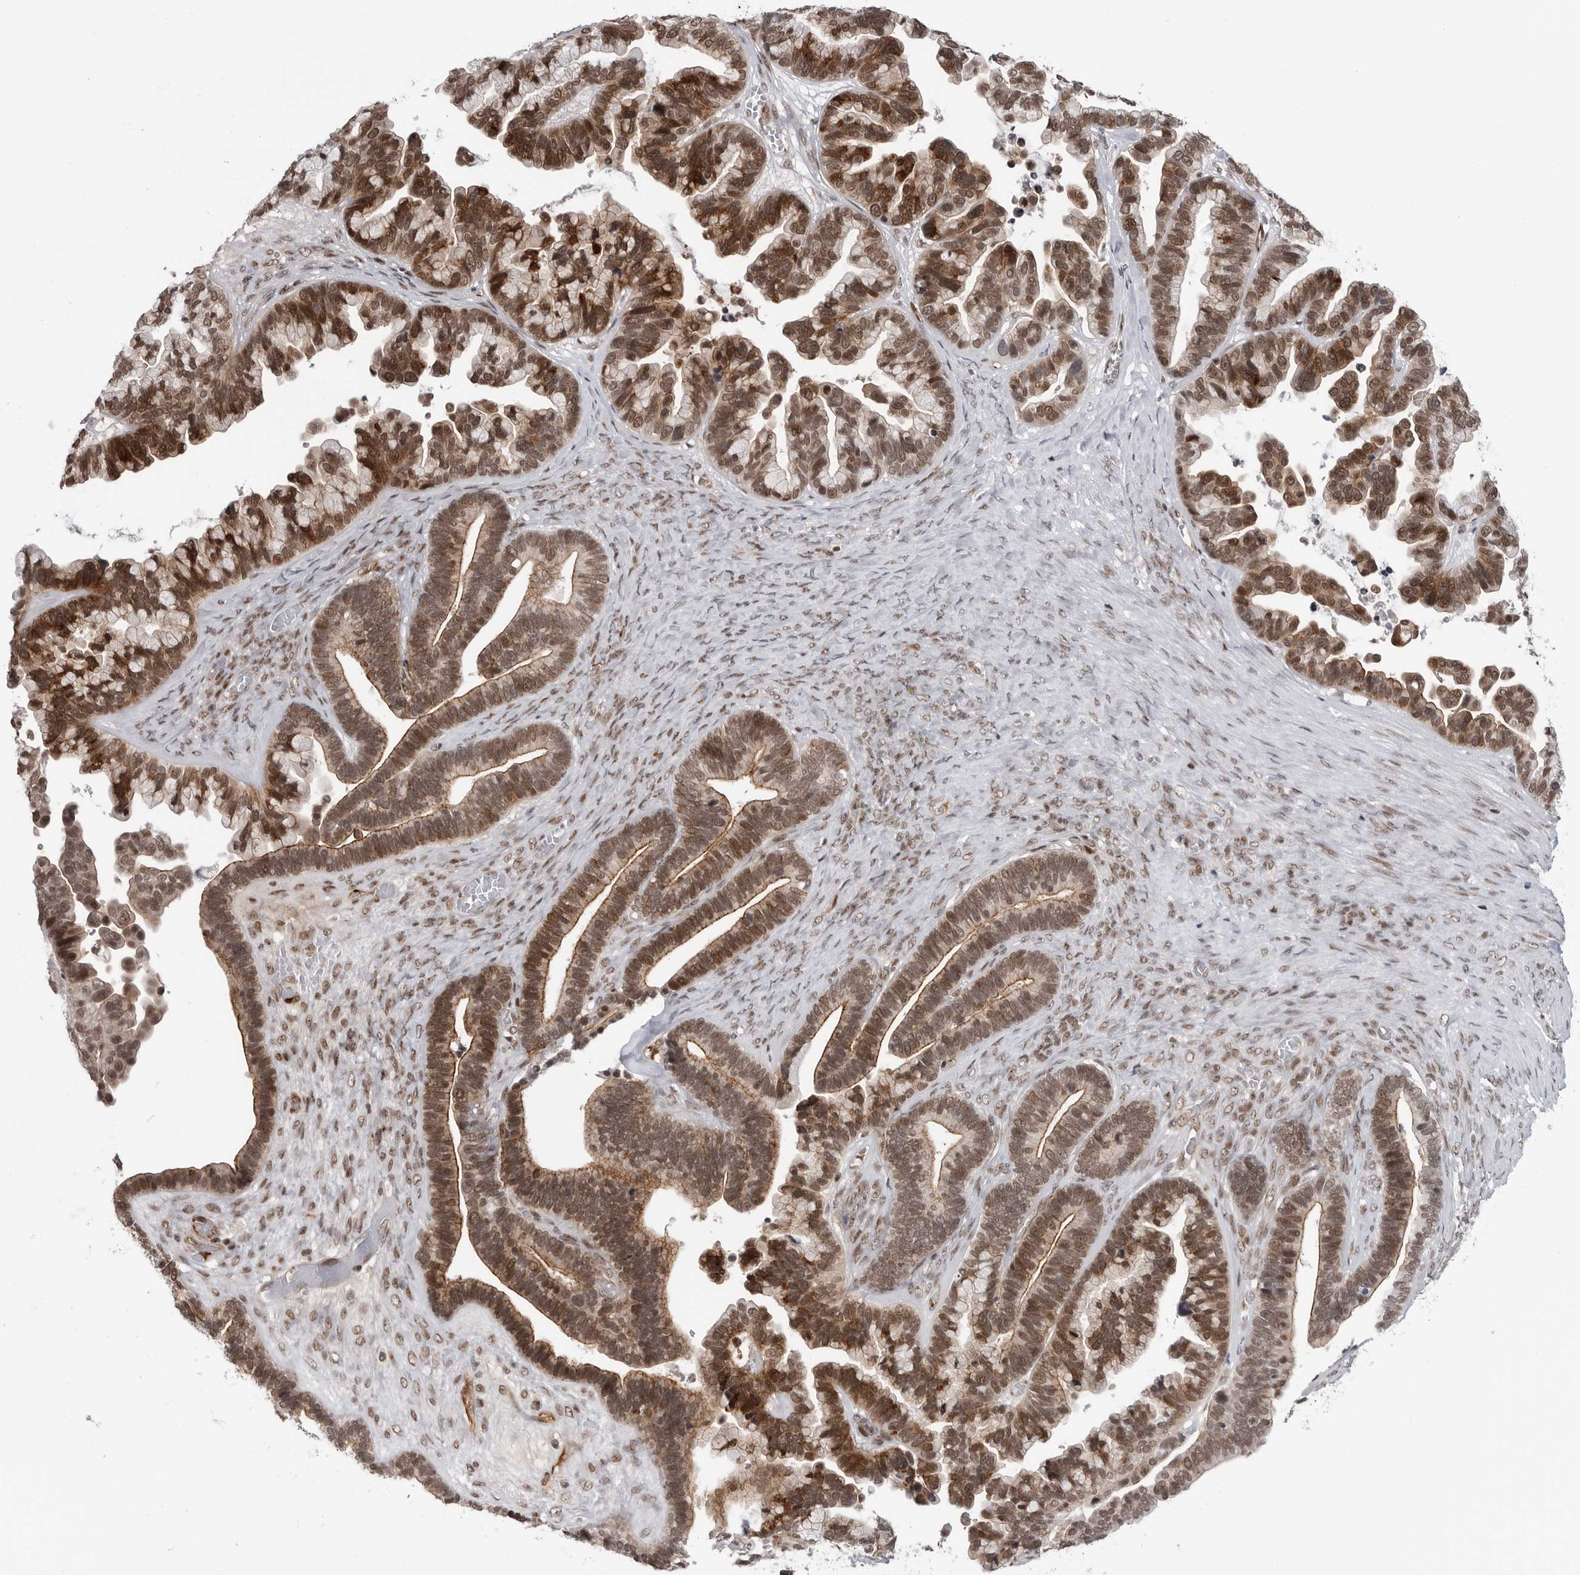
{"staining": {"intensity": "moderate", "quantity": ">75%", "location": "cytoplasmic/membranous,nuclear"}, "tissue": "ovarian cancer", "cell_type": "Tumor cells", "image_type": "cancer", "snomed": [{"axis": "morphology", "description": "Cystadenocarcinoma, serous, NOS"}, {"axis": "topography", "description": "Ovary"}], "caption": "The immunohistochemical stain highlights moderate cytoplasmic/membranous and nuclear staining in tumor cells of ovarian cancer (serous cystadenocarcinoma) tissue.", "gene": "TRIM66", "patient": {"sex": "female", "age": 56}}